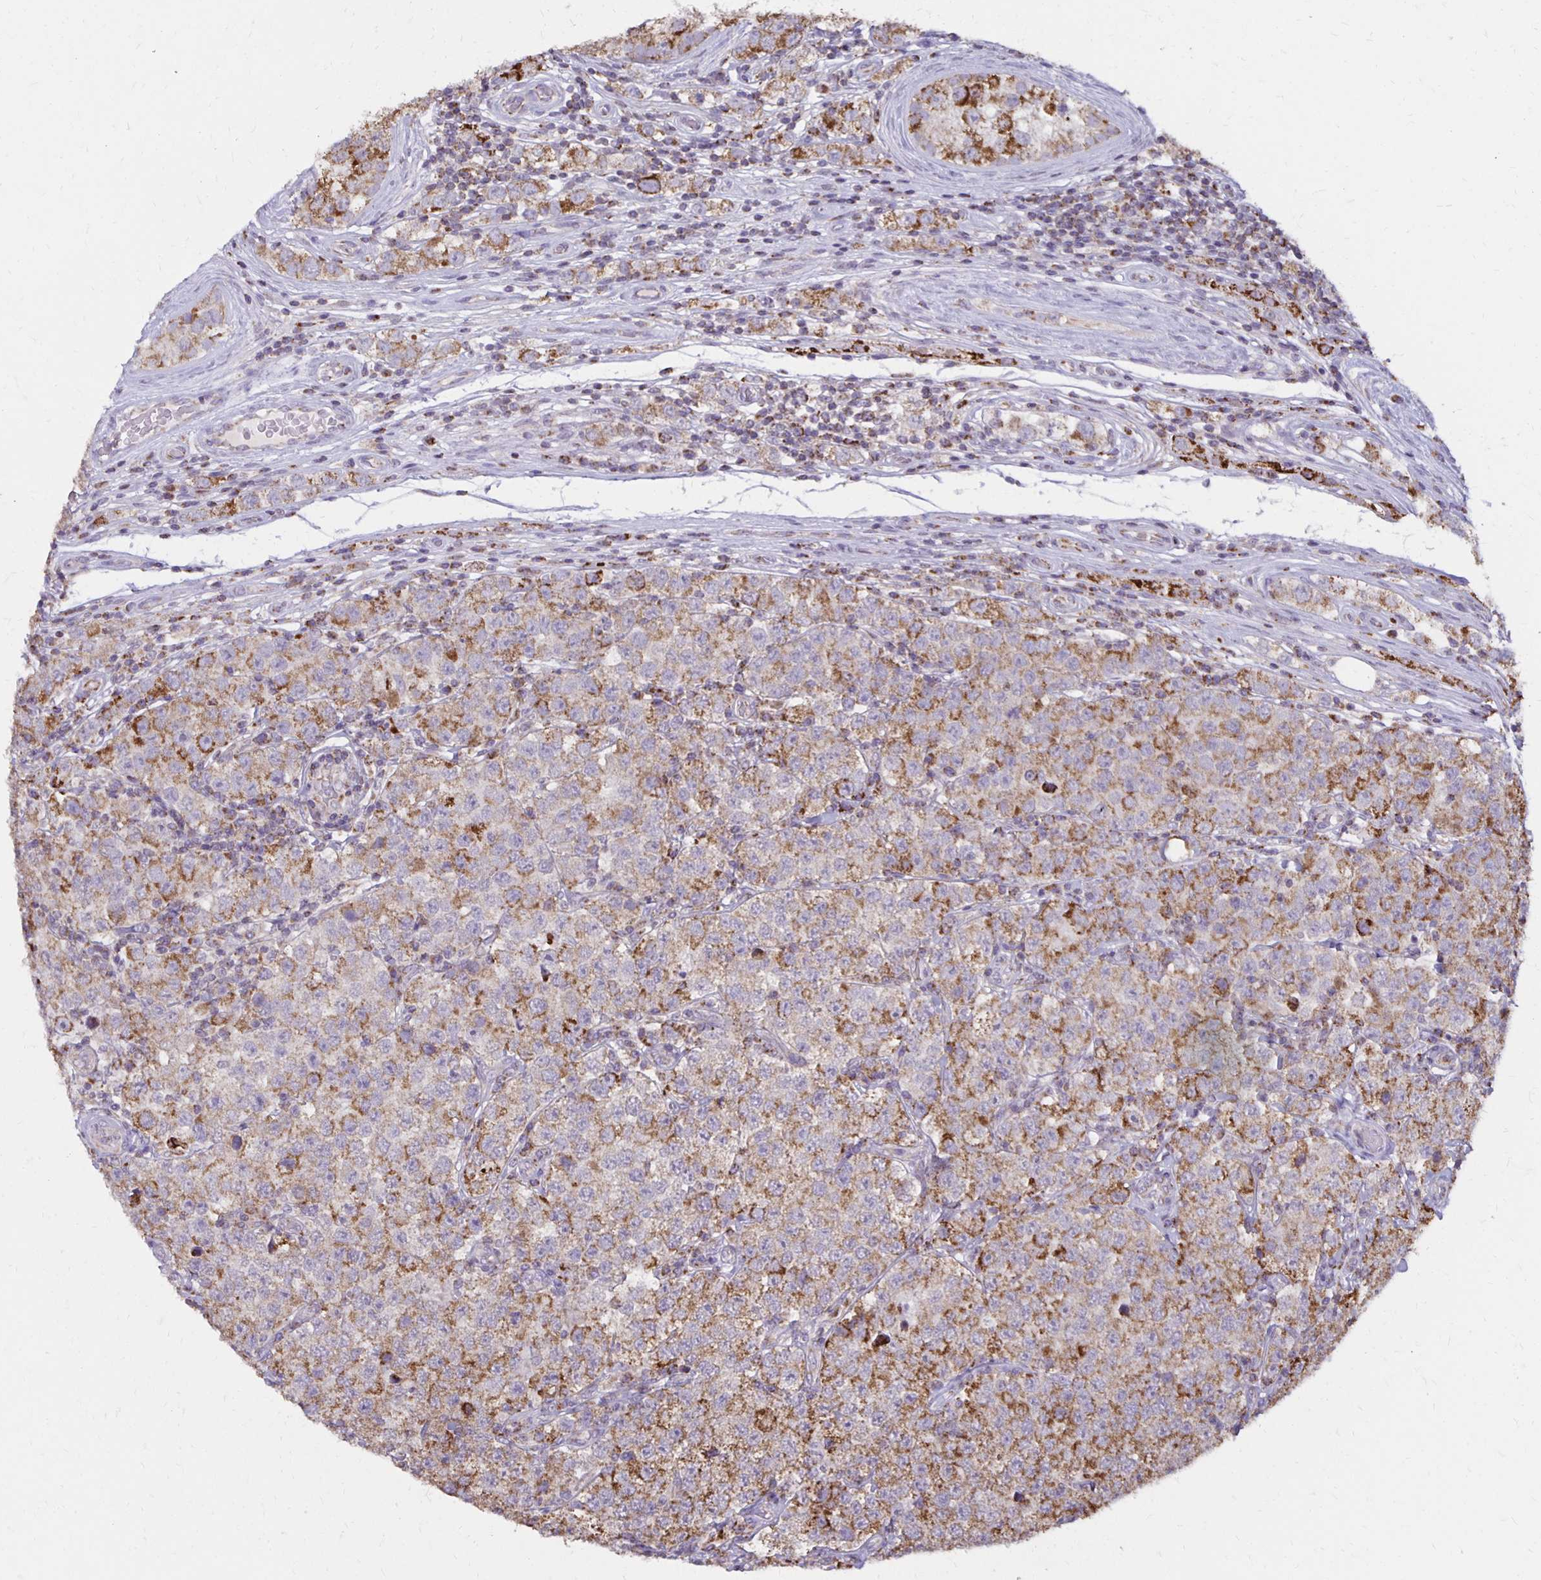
{"staining": {"intensity": "moderate", "quantity": "25%-75%", "location": "cytoplasmic/membranous"}, "tissue": "testis cancer", "cell_type": "Tumor cells", "image_type": "cancer", "snomed": [{"axis": "morphology", "description": "Seminoma, NOS"}, {"axis": "topography", "description": "Testis"}], "caption": "Moderate cytoplasmic/membranous protein expression is present in about 25%-75% of tumor cells in seminoma (testis). The staining was performed using DAB, with brown indicating positive protein expression. Nuclei are stained blue with hematoxylin.", "gene": "IER3", "patient": {"sex": "male", "age": 34}}